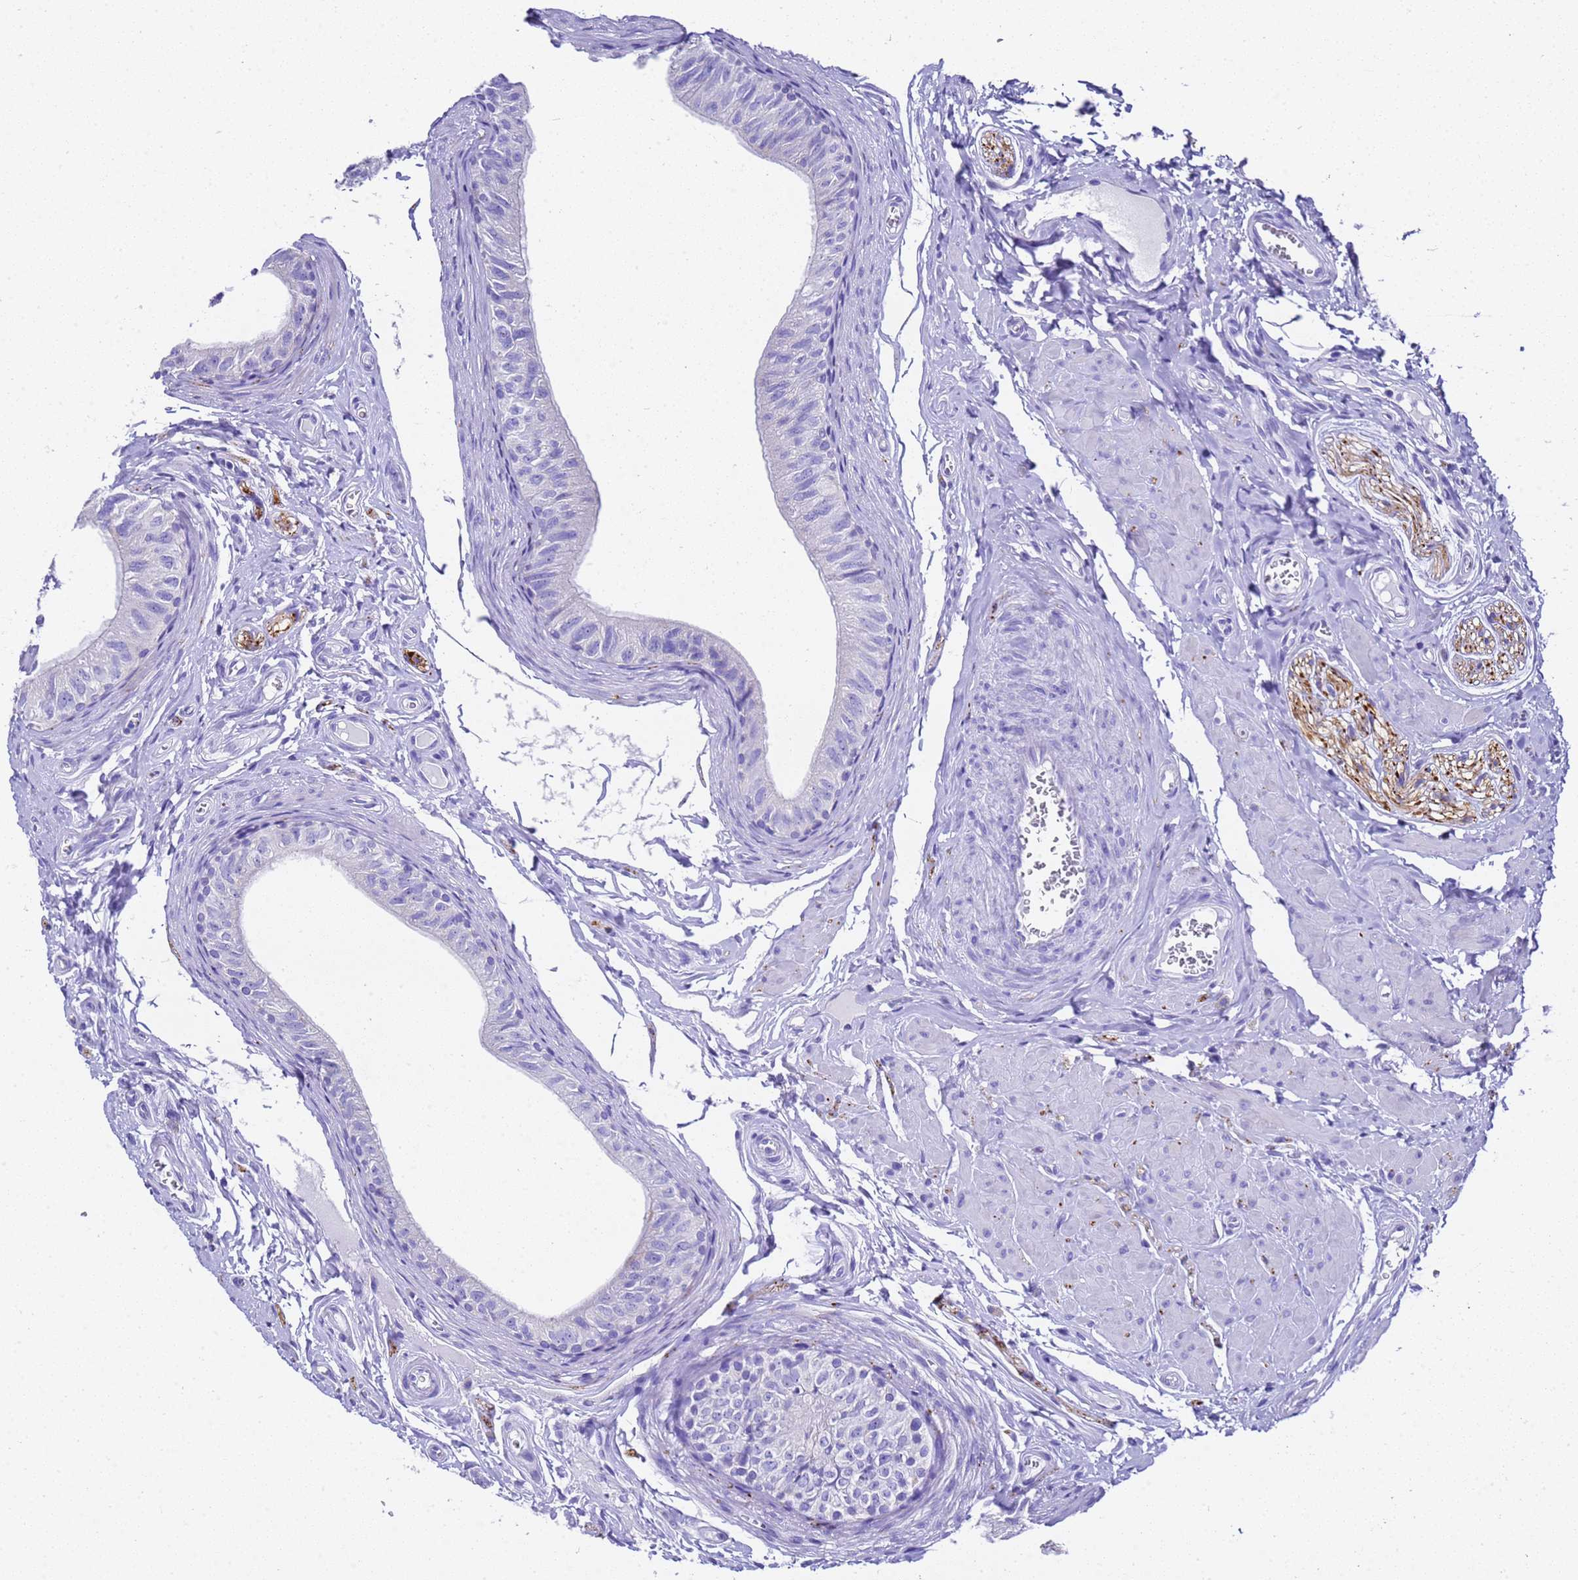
{"staining": {"intensity": "negative", "quantity": "none", "location": "none"}, "tissue": "epididymis", "cell_type": "Glandular cells", "image_type": "normal", "snomed": [{"axis": "morphology", "description": "Normal tissue, NOS"}, {"axis": "topography", "description": "Epididymis"}], "caption": "High magnification brightfield microscopy of benign epididymis stained with DAB (3,3'-diaminobenzidine) (brown) and counterstained with hematoxylin (blue): glandular cells show no significant expression.", "gene": "FAM72A", "patient": {"sex": "male", "age": 42}}